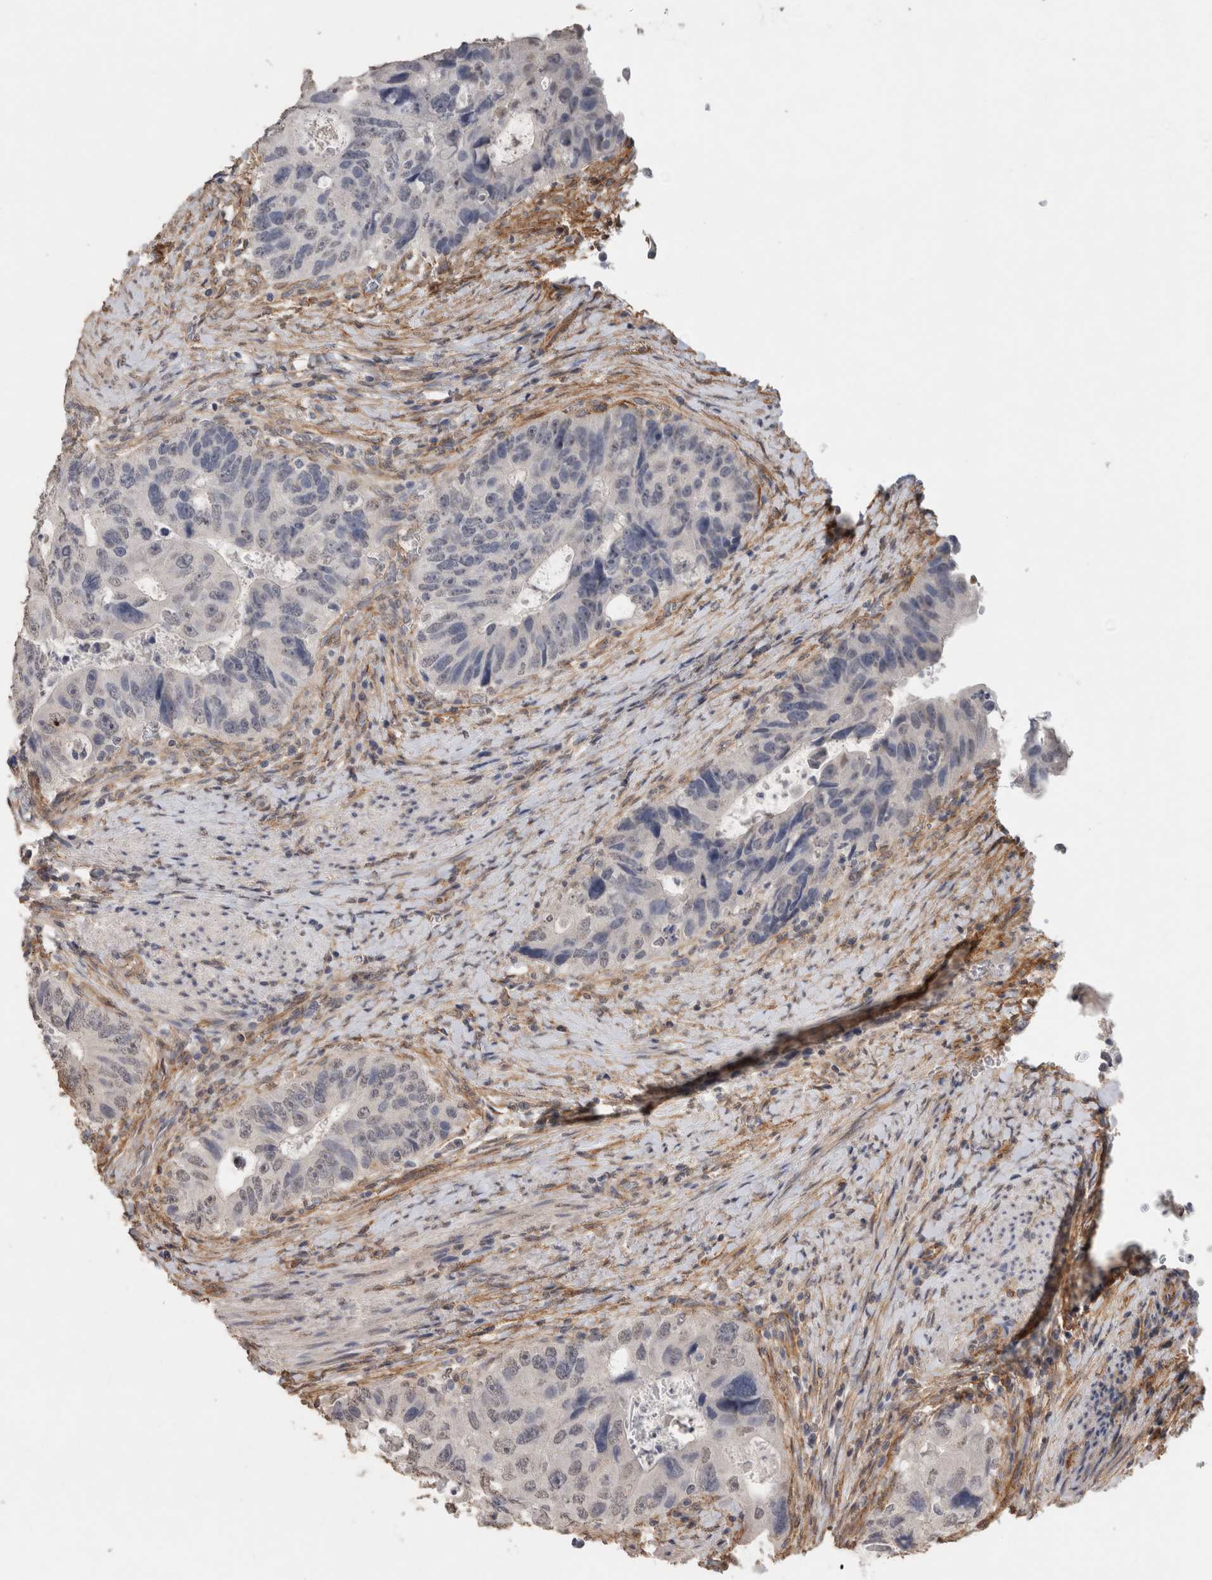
{"staining": {"intensity": "negative", "quantity": "none", "location": "none"}, "tissue": "colorectal cancer", "cell_type": "Tumor cells", "image_type": "cancer", "snomed": [{"axis": "morphology", "description": "Adenocarcinoma, NOS"}, {"axis": "topography", "description": "Rectum"}], "caption": "Tumor cells show no significant expression in adenocarcinoma (colorectal).", "gene": "RECK", "patient": {"sex": "male", "age": 59}}